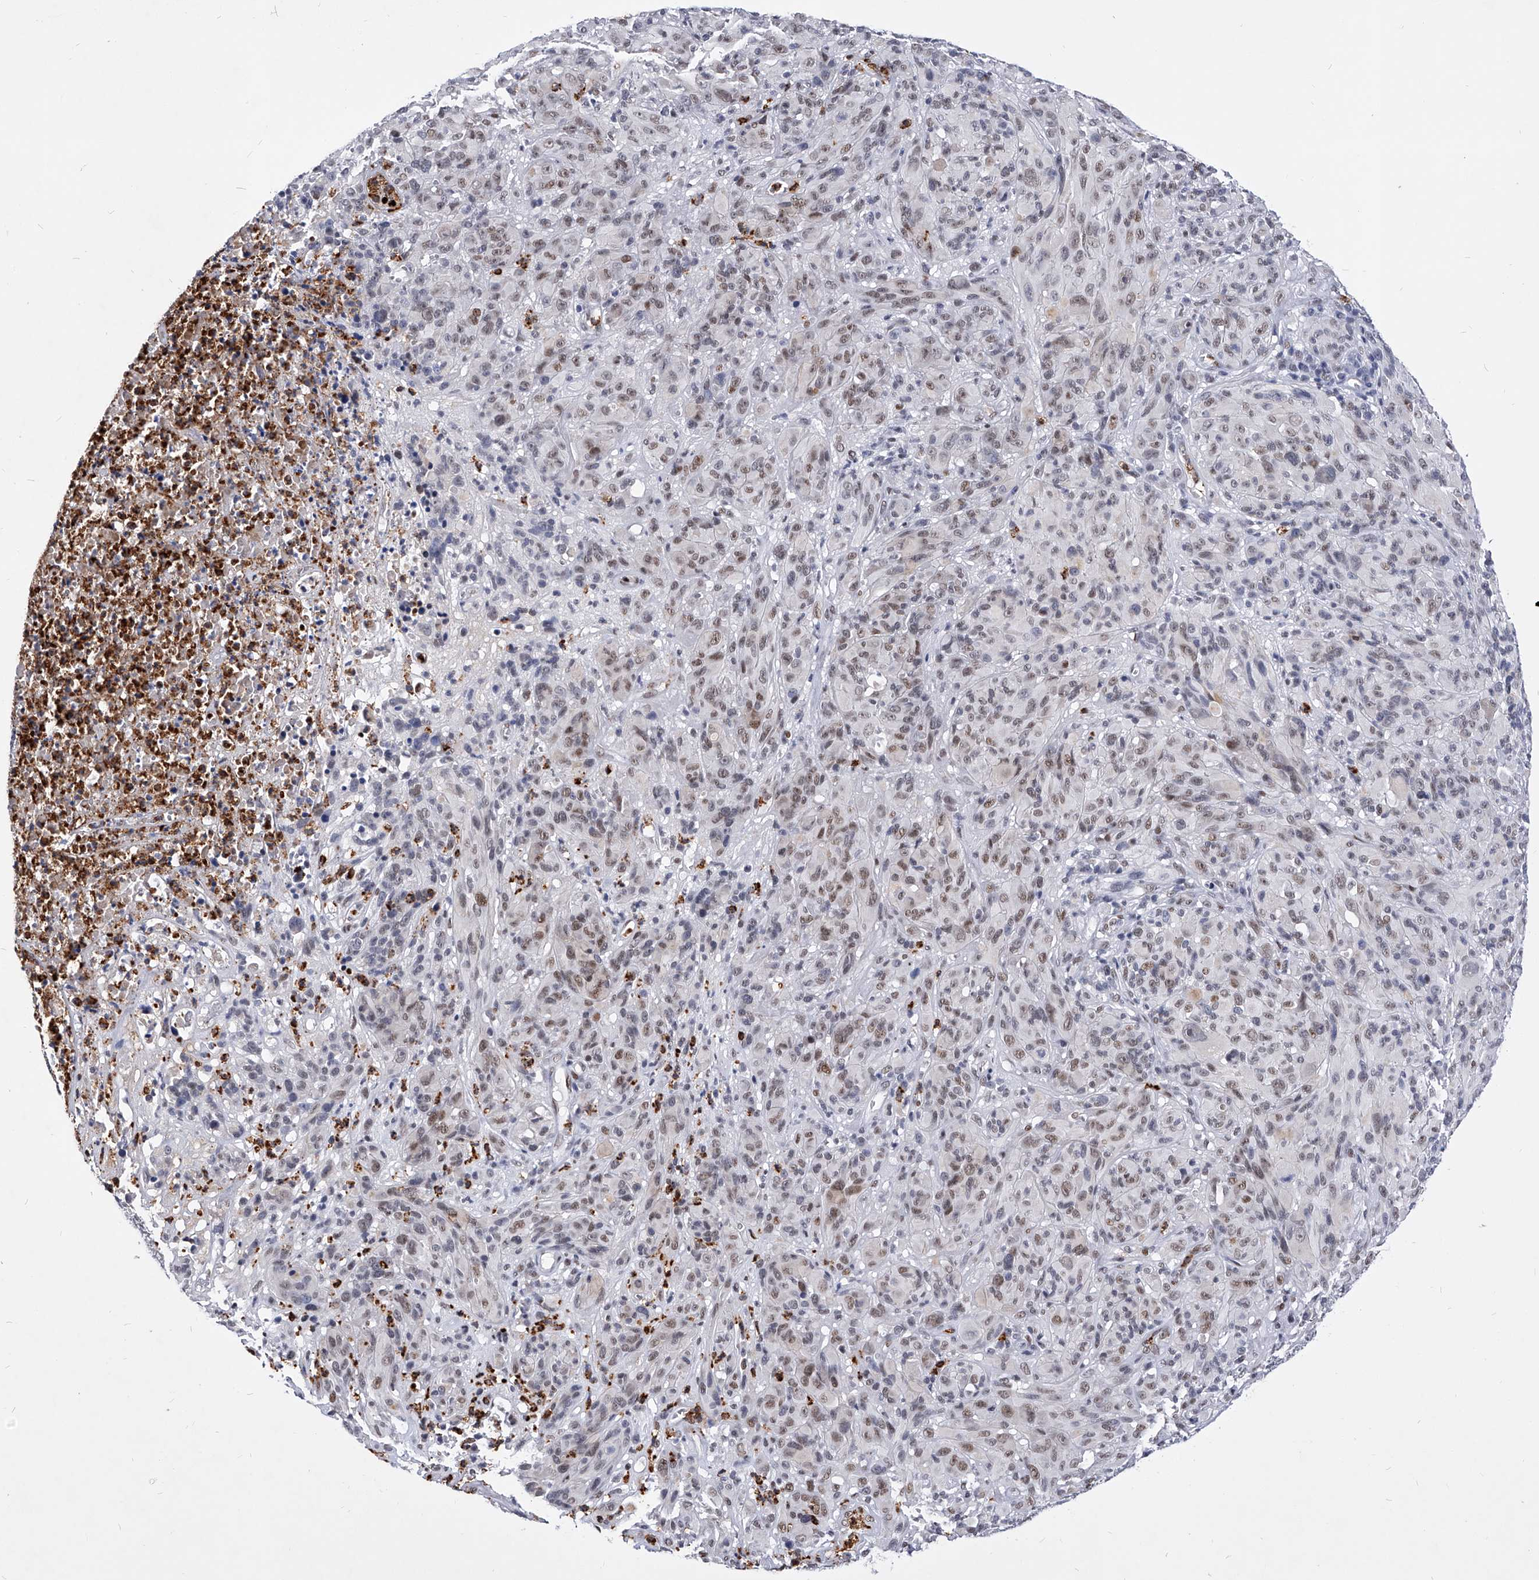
{"staining": {"intensity": "weak", "quantity": ">75%", "location": "nuclear"}, "tissue": "melanoma", "cell_type": "Tumor cells", "image_type": "cancer", "snomed": [{"axis": "morphology", "description": "Malignant melanoma, NOS"}, {"axis": "topography", "description": "Skin of head"}], "caption": "Tumor cells reveal low levels of weak nuclear expression in about >75% of cells in melanoma. (brown staining indicates protein expression, while blue staining denotes nuclei).", "gene": "TESK2", "patient": {"sex": "male", "age": 96}}